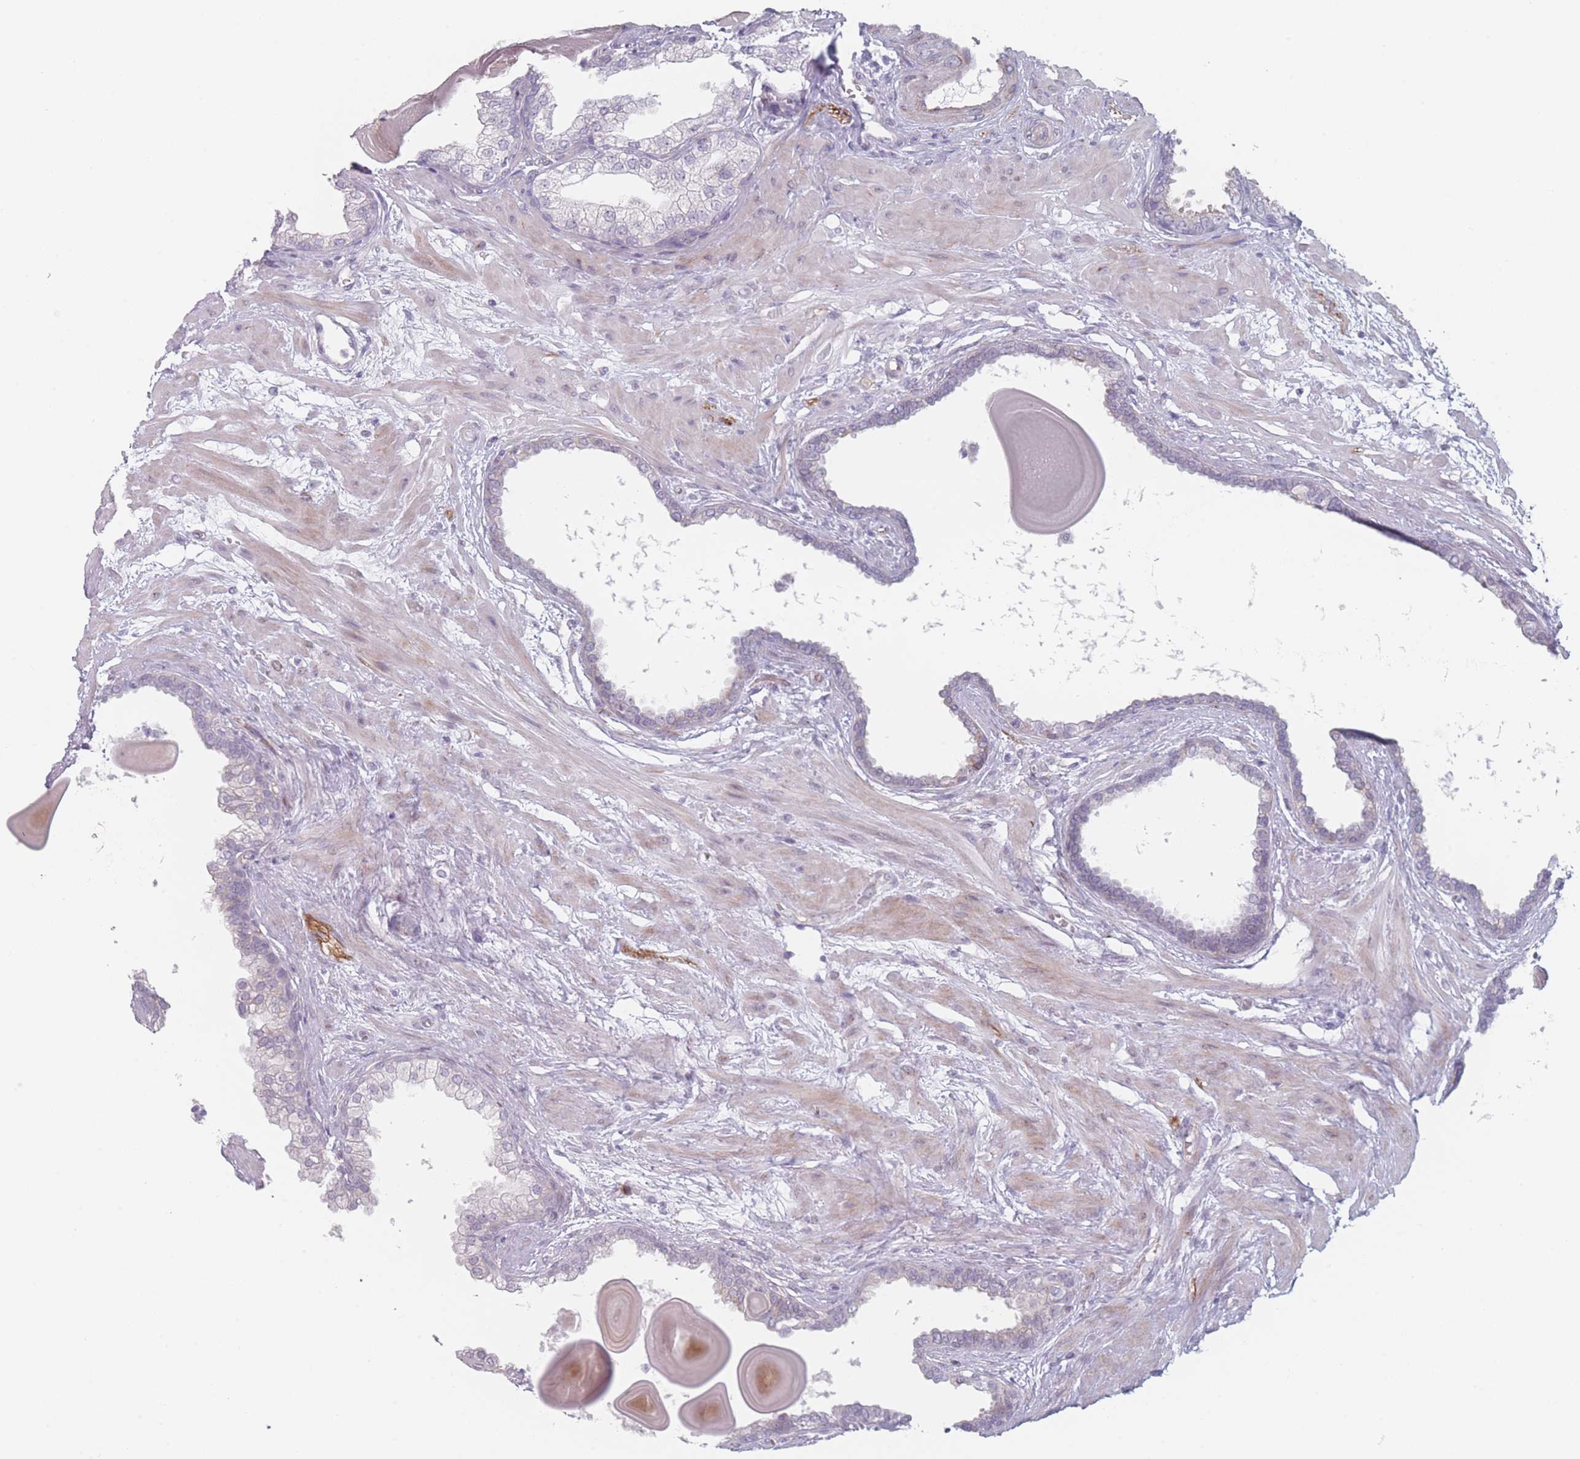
{"staining": {"intensity": "moderate", "quantity": "<25%", "location": "cytoplasmic/membranous"}, "tissue": "prostate", "cell_type": "Glandular cells", "image_type": "normal", "snomed": [{"axis": "morphology", "description": "Normal tissue, NOS"}, {"axis": "topography", "description": "Prostate"}], "caption": "Protein expression by immunohistochemistry shows moderate cytoplasmic/membranous staining in approximately <25% of glandular cells in benign prostate.", "gene": "RNF4", "patient": {"sex": "male", "age": 48}}